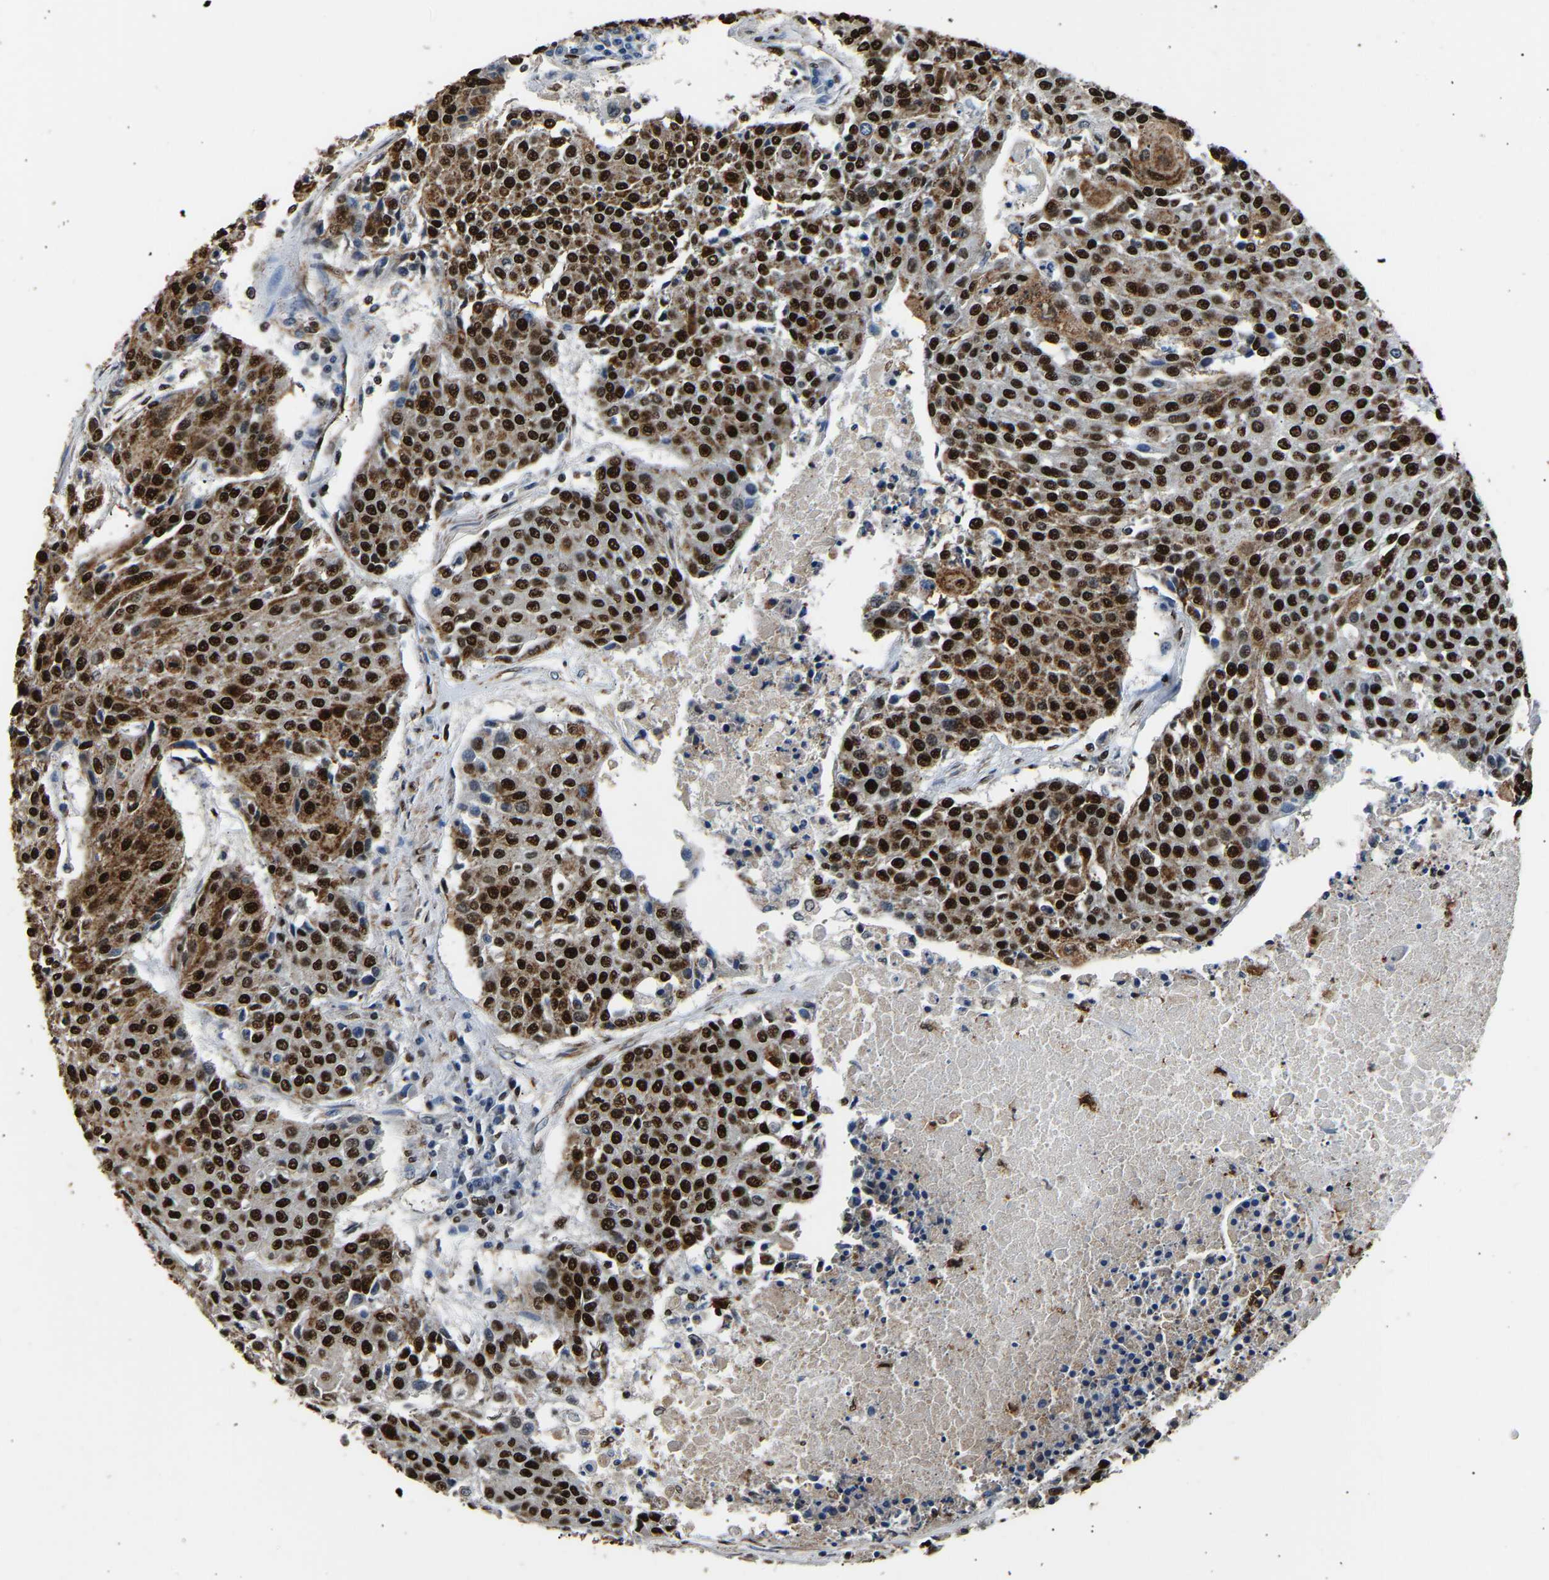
{"staining": {"intensity": "strong", "quantity": ">75%", "location": "cytoplasmic/membranous,nuclear"}, "tissue": "urothelial cancer", "cell_type": "Tumor cells", "image_type": "cancer", "snomed": [{"axis": "morphology", "description": "Urothelial carcinoma, High grade"}, {"axis": "topography", "description": "Urinary bladder"}], "caption": "A brown stain labels strong cytoplasmic/membranous and nuclear staining of a protein in urothelial cancer tumor cells. (Brightfield microscopy of DAB IHC at high magnification).", "gene": "SAFB", "patient": {"sex": "female", "age": 85}}